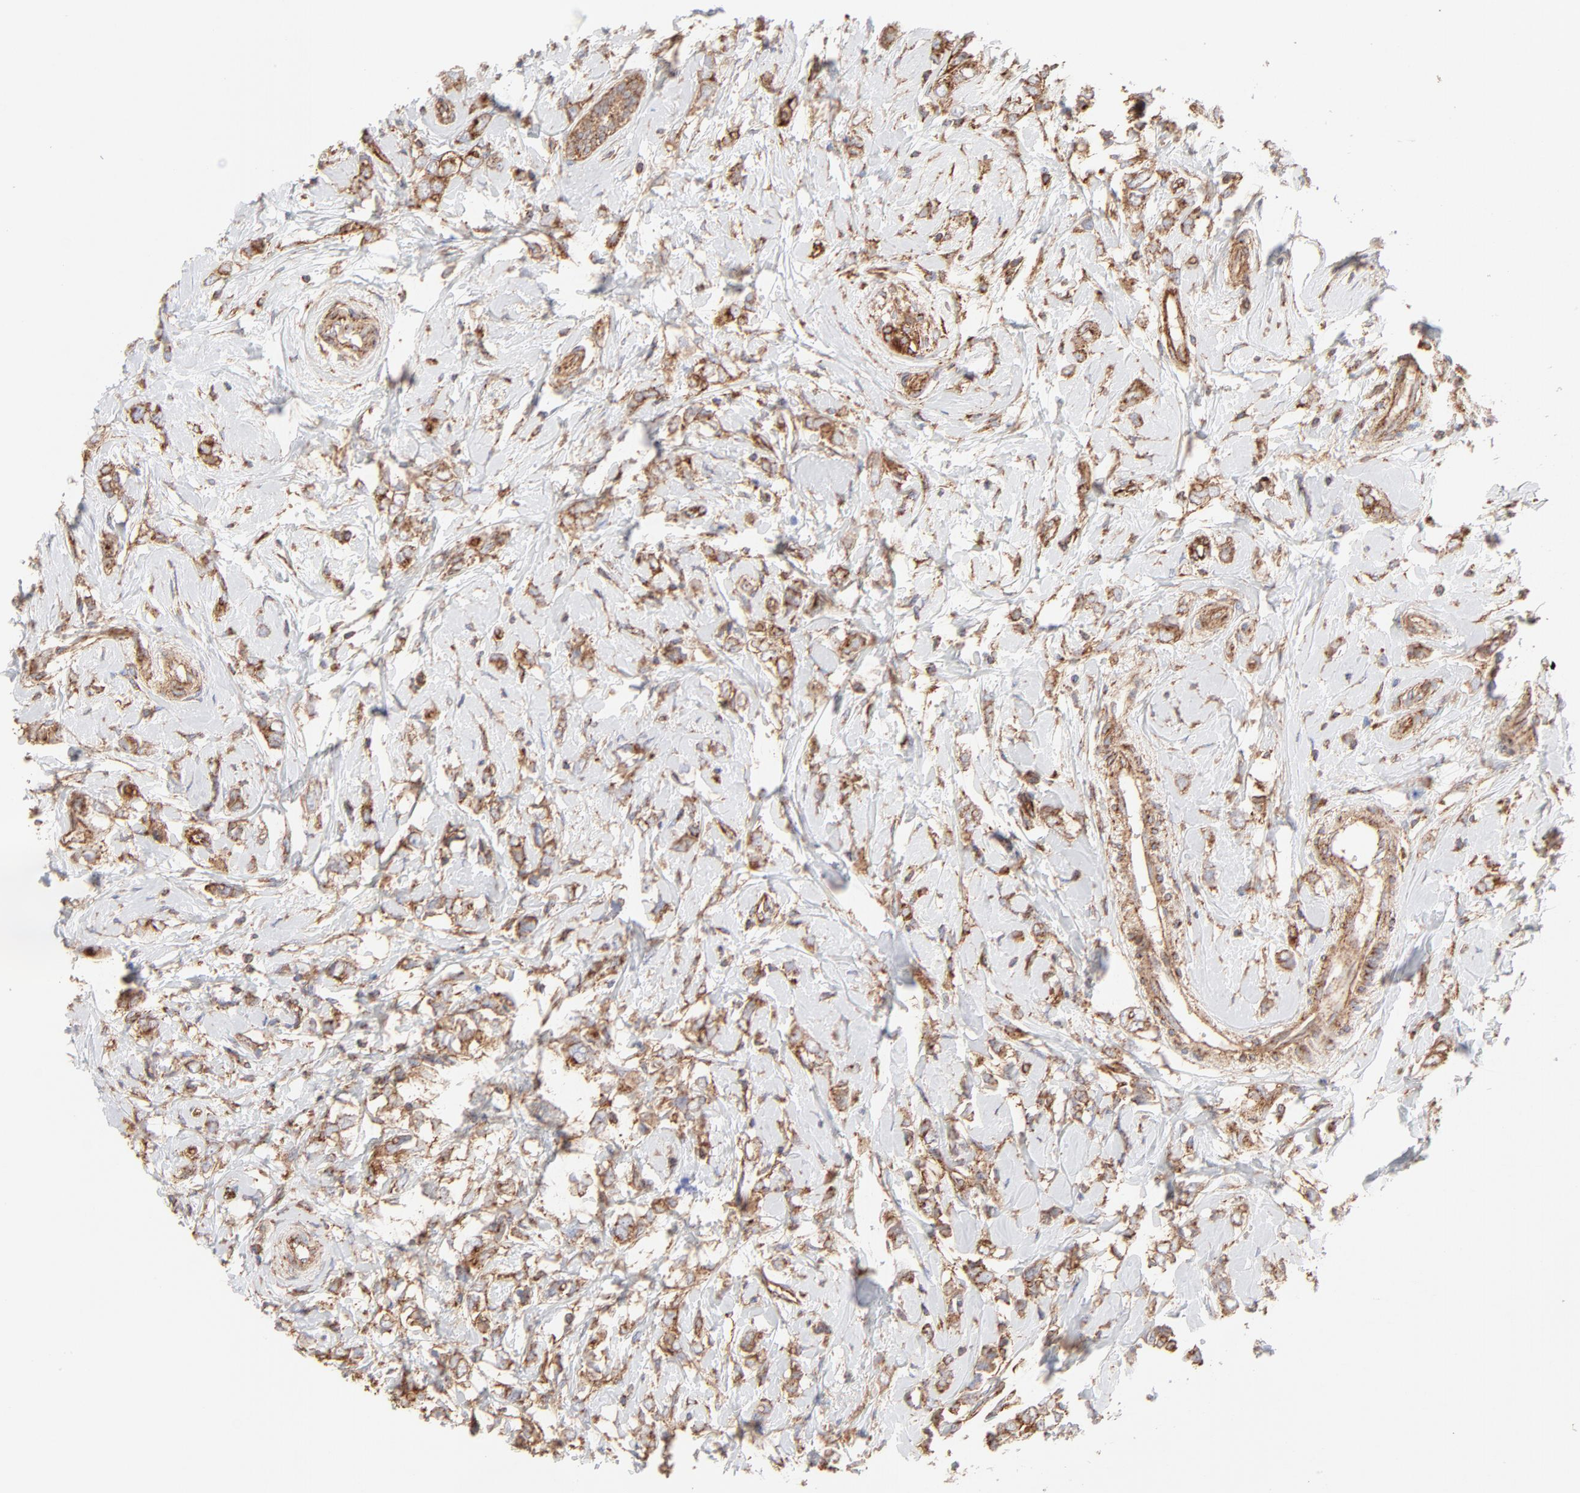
{"staining": {"intensity": "moderate", "quantity": ">75%", "location": "cytoplasmic/membranous"}, "tissue": "breast cancer", "cell_type": "Tumor cells", "image_type": "cancer", "snomed": [{"axis": "morphology", "description": "Normal tissue, NOS"}, {"axis": "morphology", "description": "Lobular carcinoma"}, {"axis": "topography", "description": "Breast"}], "caption": "Breast cancer (lobular carcinoma) stained with a protein marker displays moderate staining in tumor cells.", "gene": "CLTB", "patient": {"sex": "female", "age": 47}}